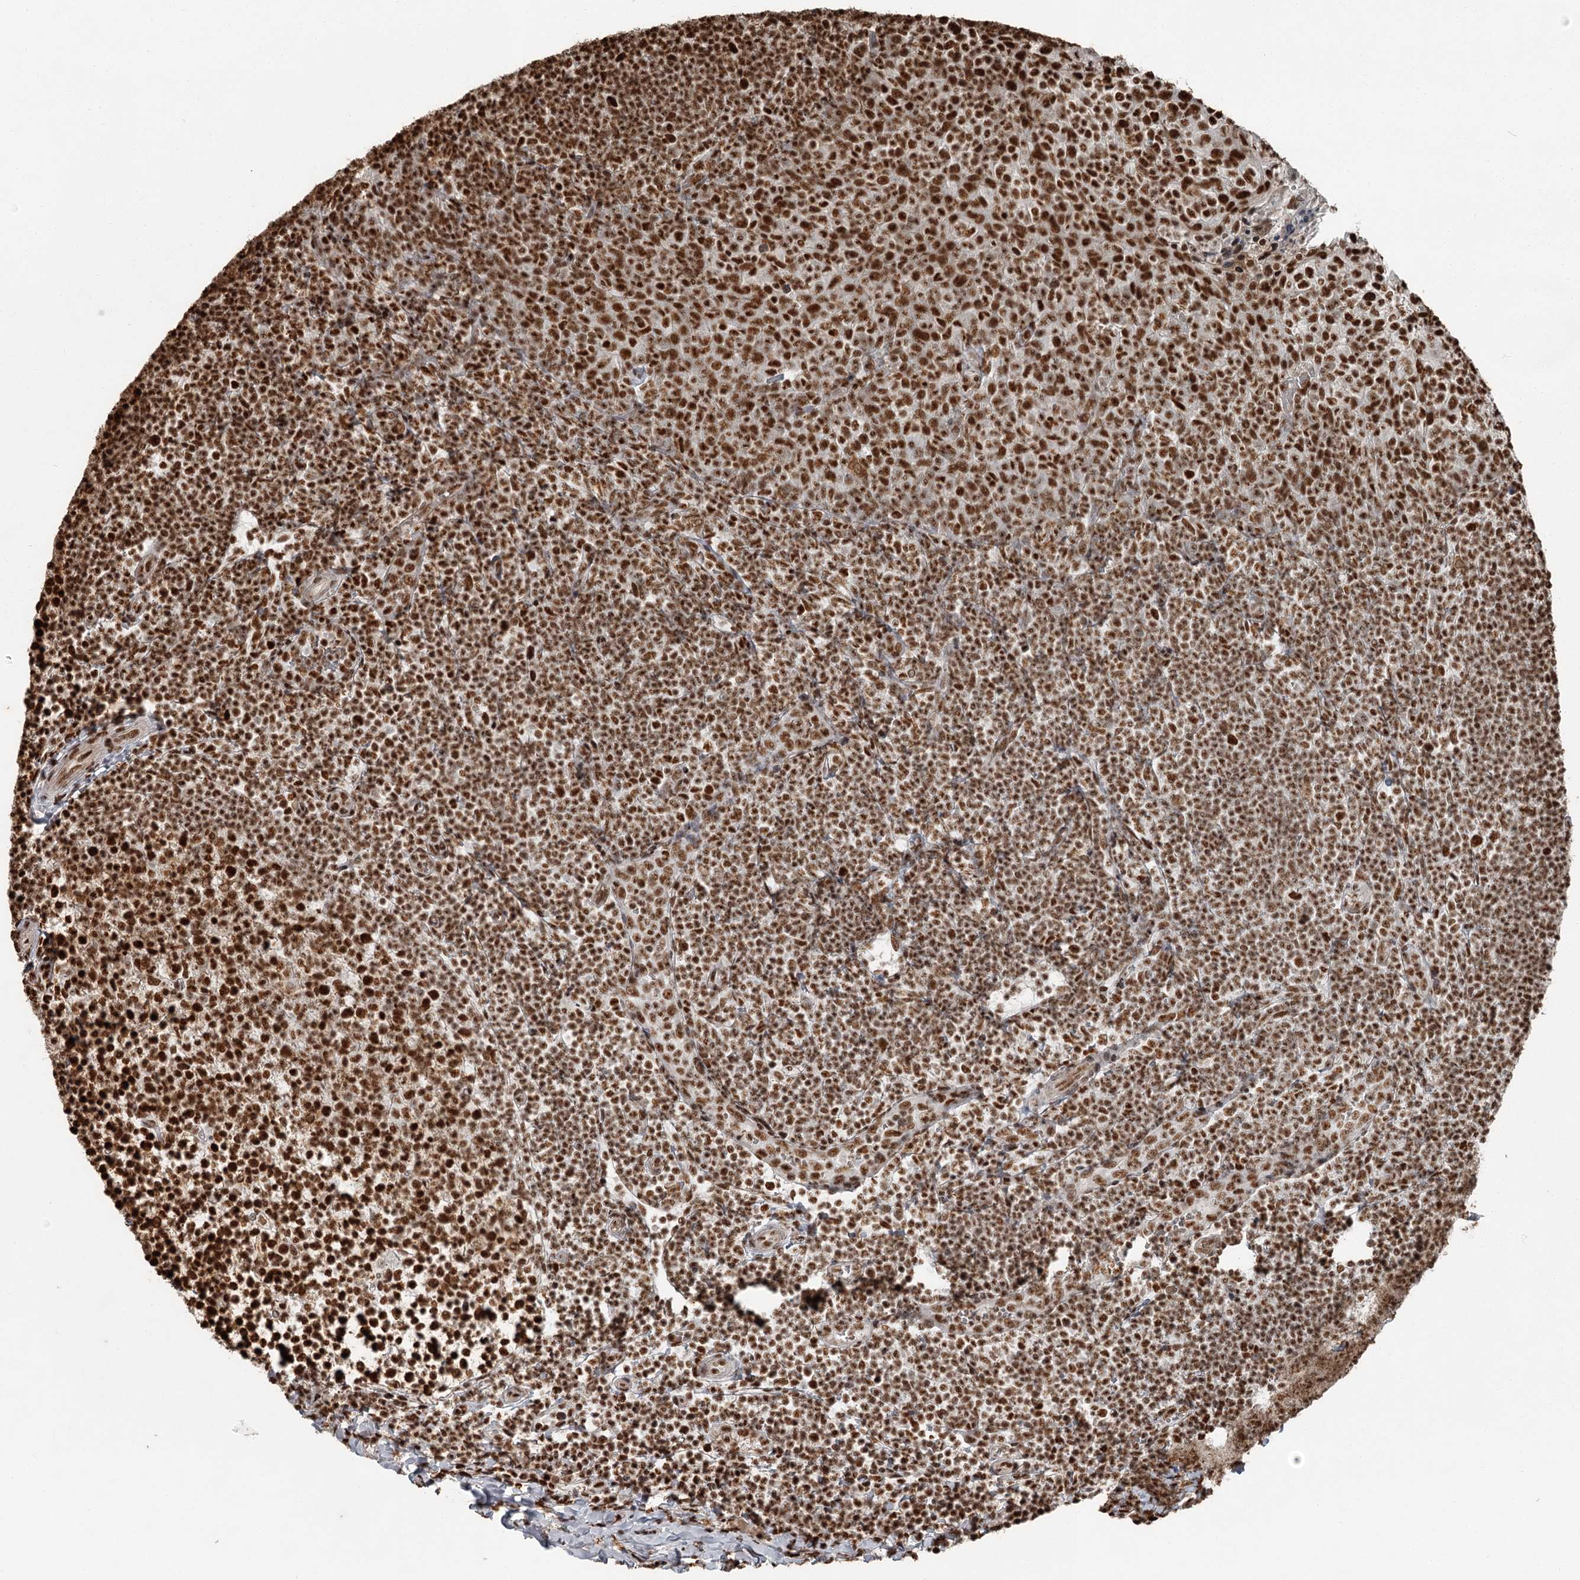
{"staining": {"intensity": "strong", "quantity": ">75%", "location": "nuclear"}, "tissue": "tonsil", "cell_type": "Germinal center cells", "image_type": "normal", "snomed": [{"axis": "morphology", "description": "Normal tissue, NOS"}, {"axis": "topography", "description": "Tonsil"}], "caption": "Benign tonsil was stained to show a protein in brown. There is high levels of strong nuclear staining in approximately >75% of germinal center cells.", "gene": "RBBP7", "patient": {"sex": "female", "age": 10}}